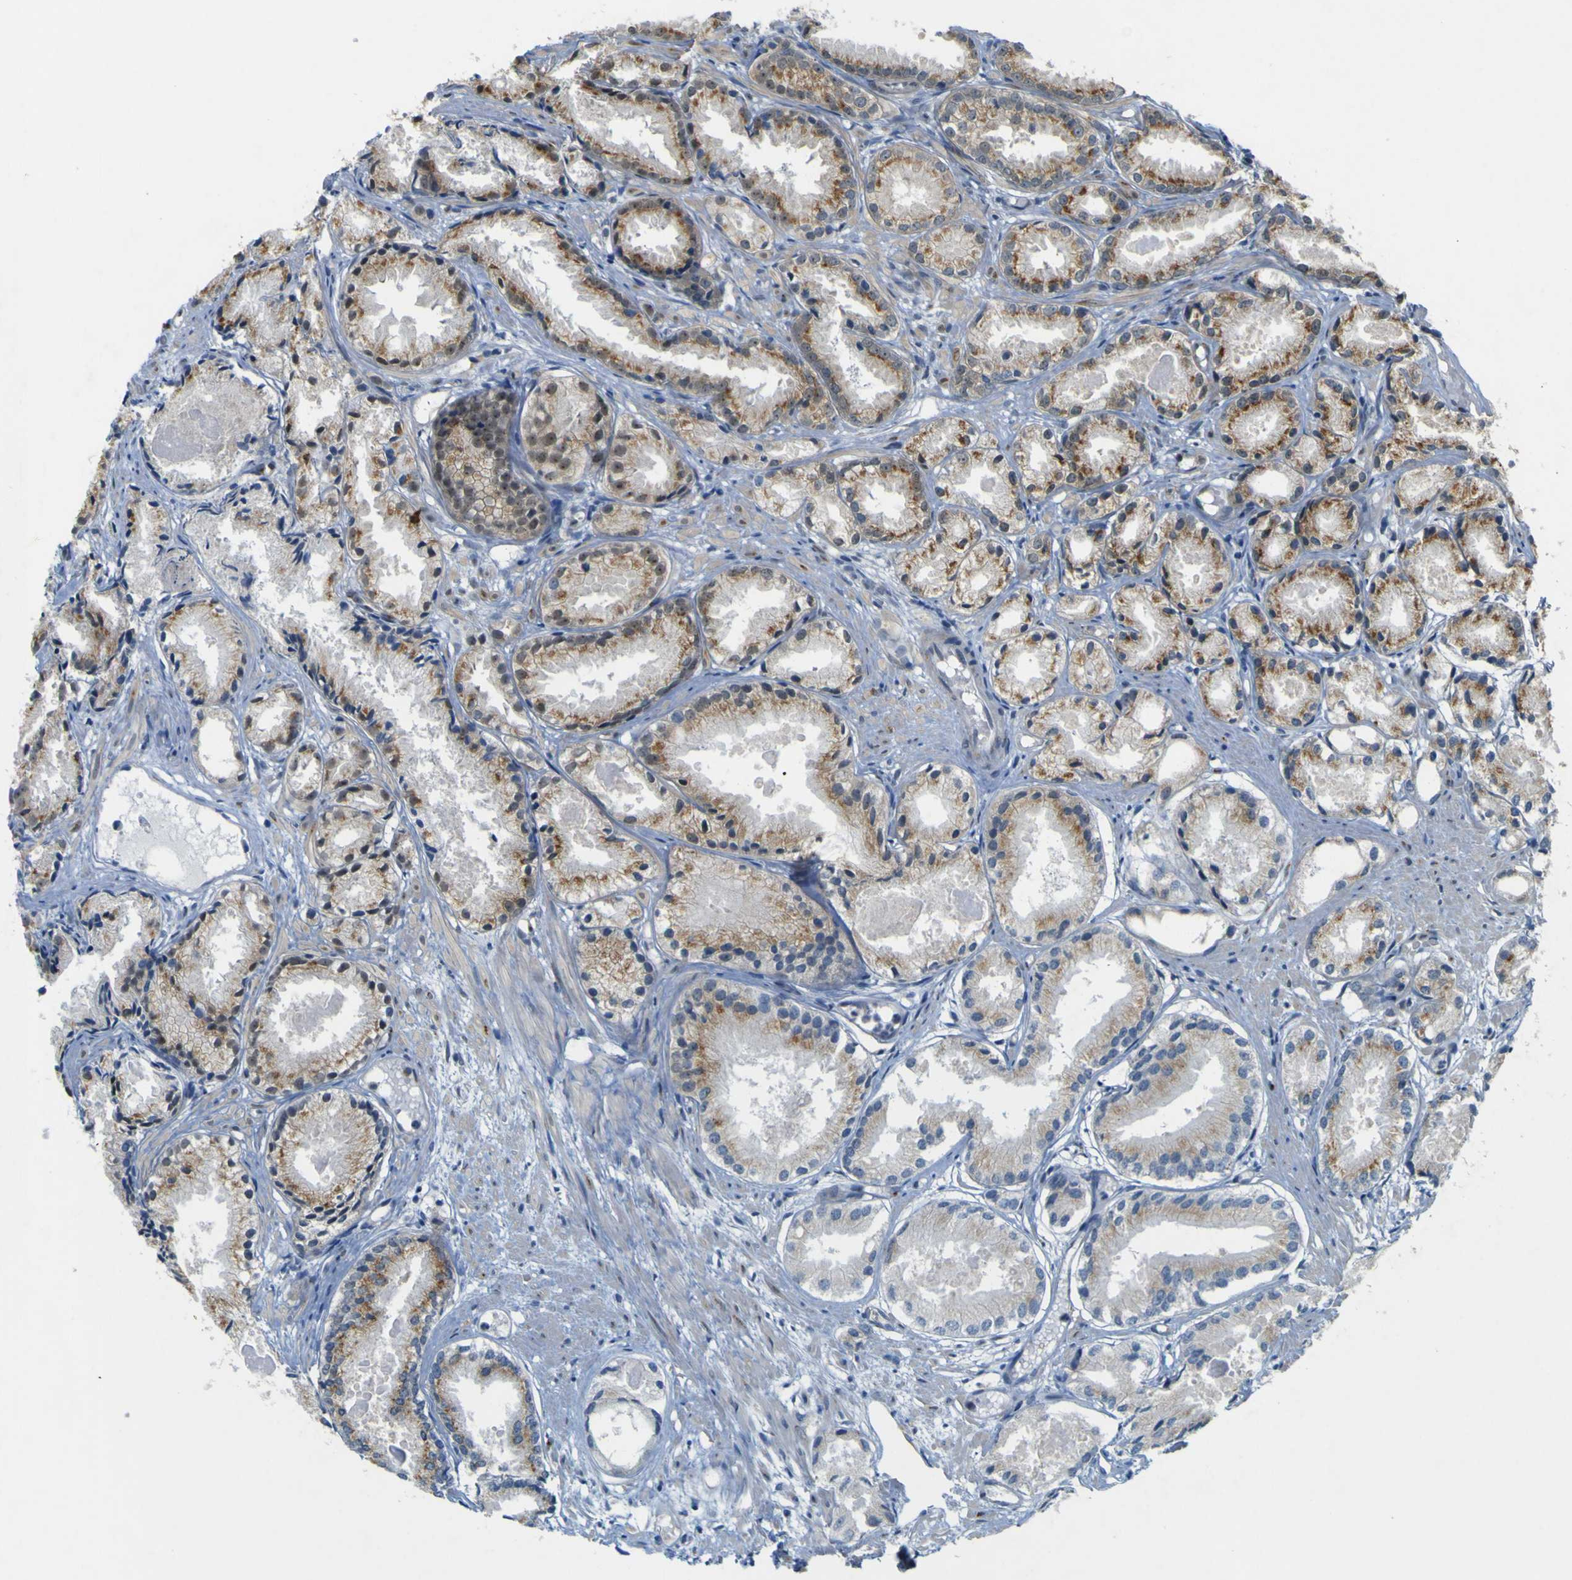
{"staining": {"intensity": "moderate", "quantity": "<25%", "location": "cytoplasmic/membranous"}, "tissue": "prostate cancer", "cell_type": "Tumor cells", "image_type": "cancer", "snomed": [{"axis": "morphology", "description": "Adenocarcinoma, Low grade"}, {"axis": "topography", "description": "Prostate"}], "caption": "This is an image of immunohistochemistry staining of adenocarcinoma (low-grade) (prostate), which shows moderate expression in the cytoplasmic/membranous of tumor cells.", "gene": "IGF2R", "patient": {"sex": "male", "age": 72}}